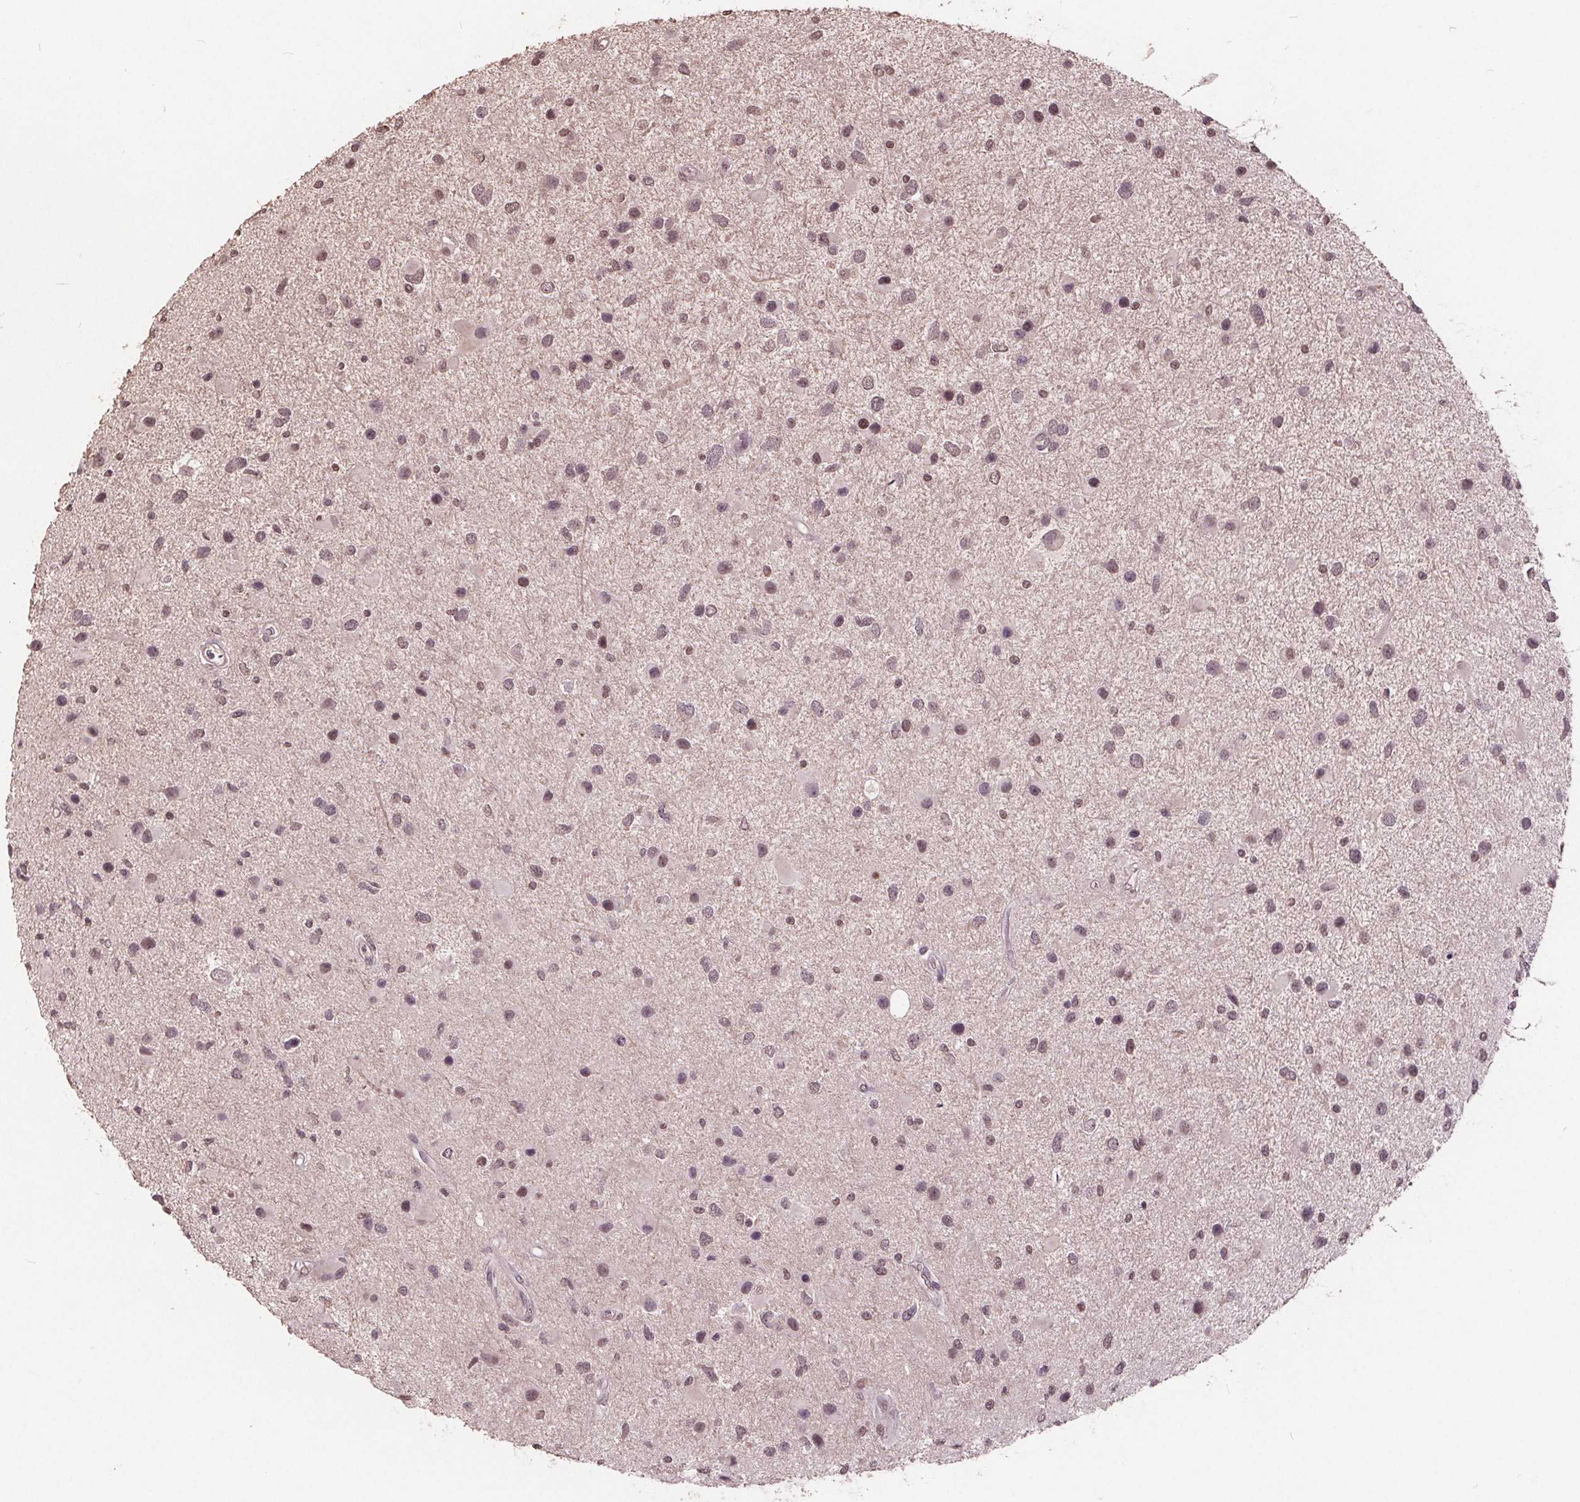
{"staining": {"intensity": "weak", "quantity": ">75%", "location": "nuclear"}, "tissue": "glioma", "cell_type": "Tumor cells", "image_type": "cancer", "snomed": [{"axis": "morphology", "description": "Glioma, malignant, Low grade"}, {"axis": "topography", "description": "Brain"}], "caption": "Glioma tissue exhibits weak nuclear staining in about >75% of tumor cells (brown staining indicates protein expression, while blue staining denotes nuclei).", "gene": "DNMT3B", "patient": {"sex": "female", "age": 32}}